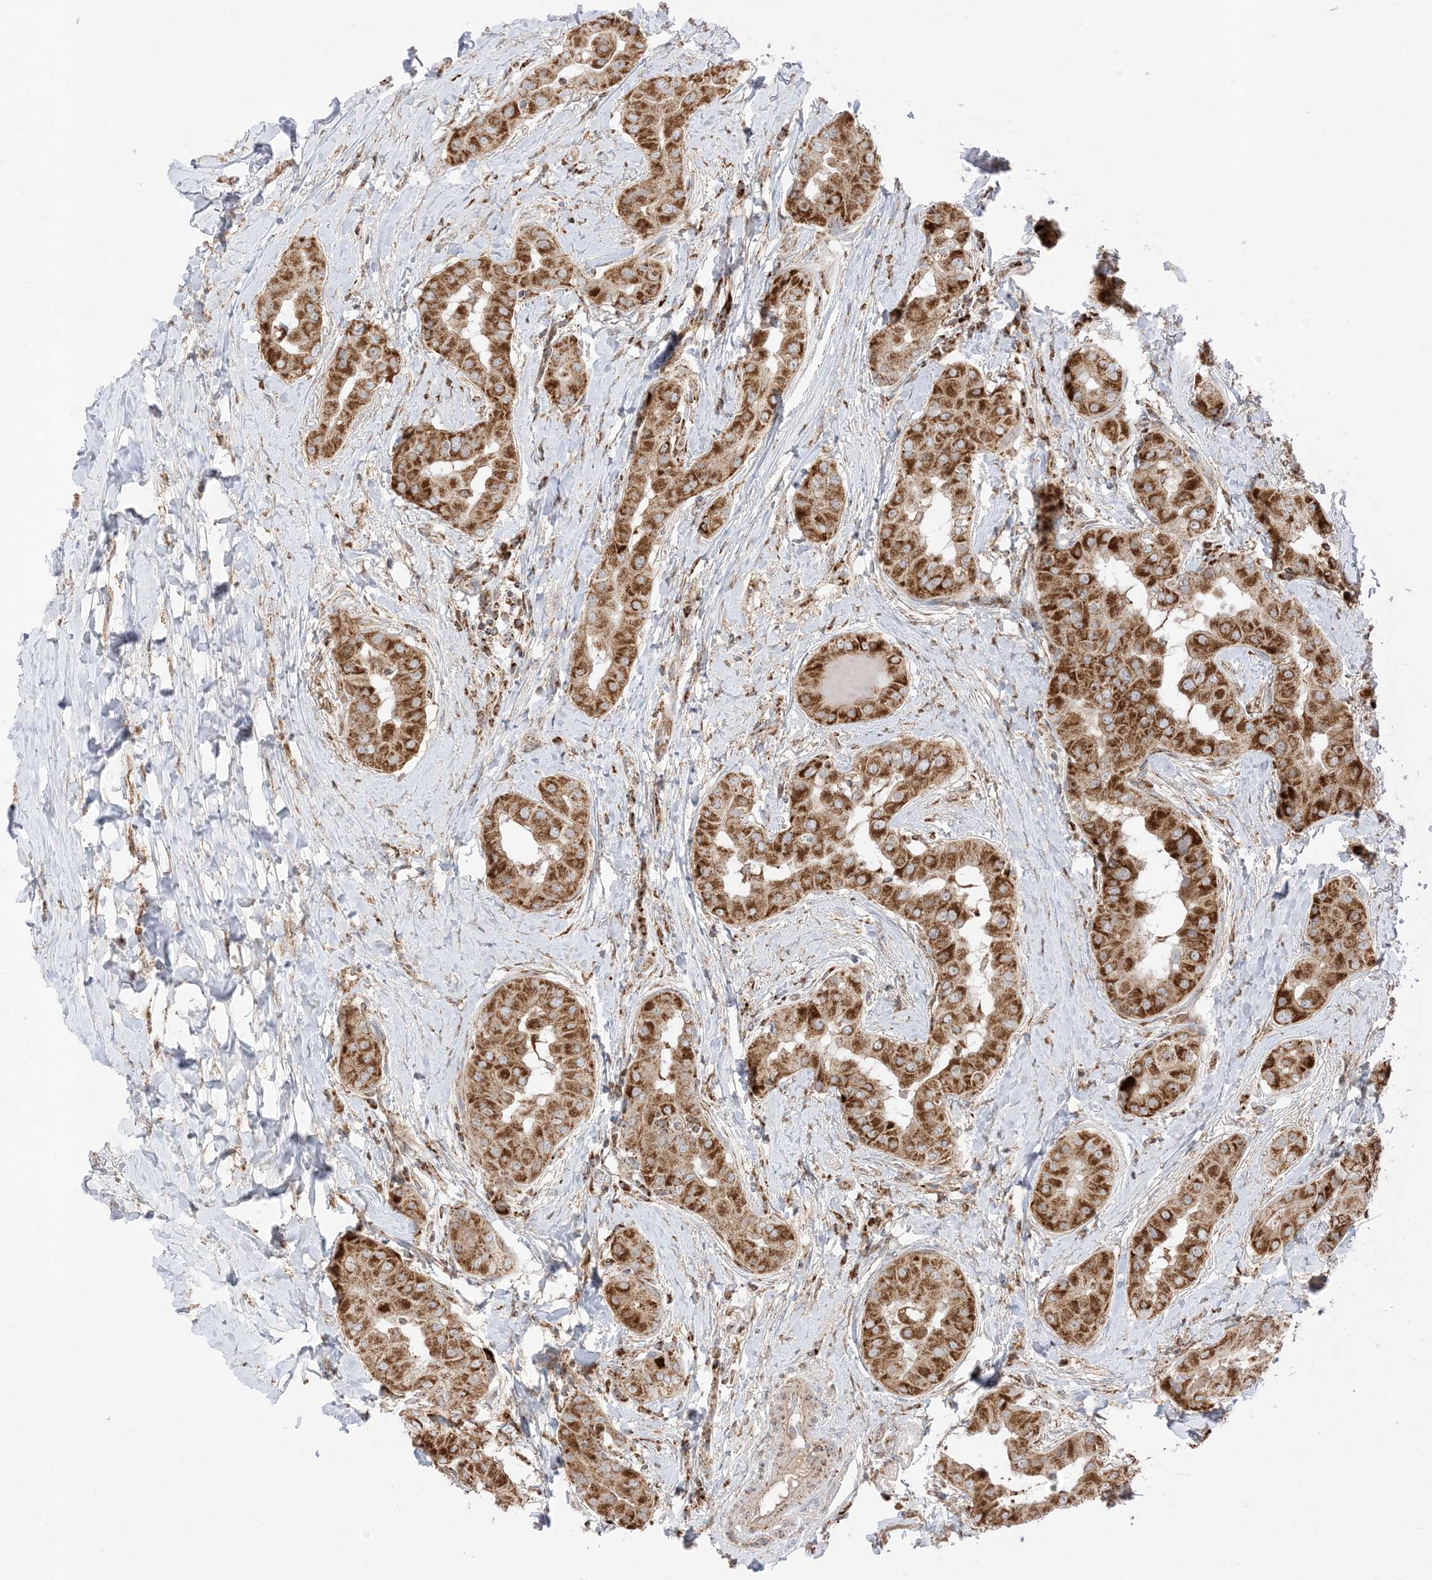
{"staining": {"intensity": "strong", "quantity": ">75%", "location": "cytoplasmic/membranous"}, "tissue": "thyroid cancer", "cell_type": "Tumor cells", "image_type": "cancer", "snomed": [{"axis": "morphology", "description": "Papillary adenocarcinoma, NOS"}, {"axis": "topography", "description": "Thyroid gland"}], "caption": "Thyroid cancer stained with a protein marker reveals strong staining in tumor cells.", "gene": "N4BP3", "patient": {"sex": "male", "age": 33}}